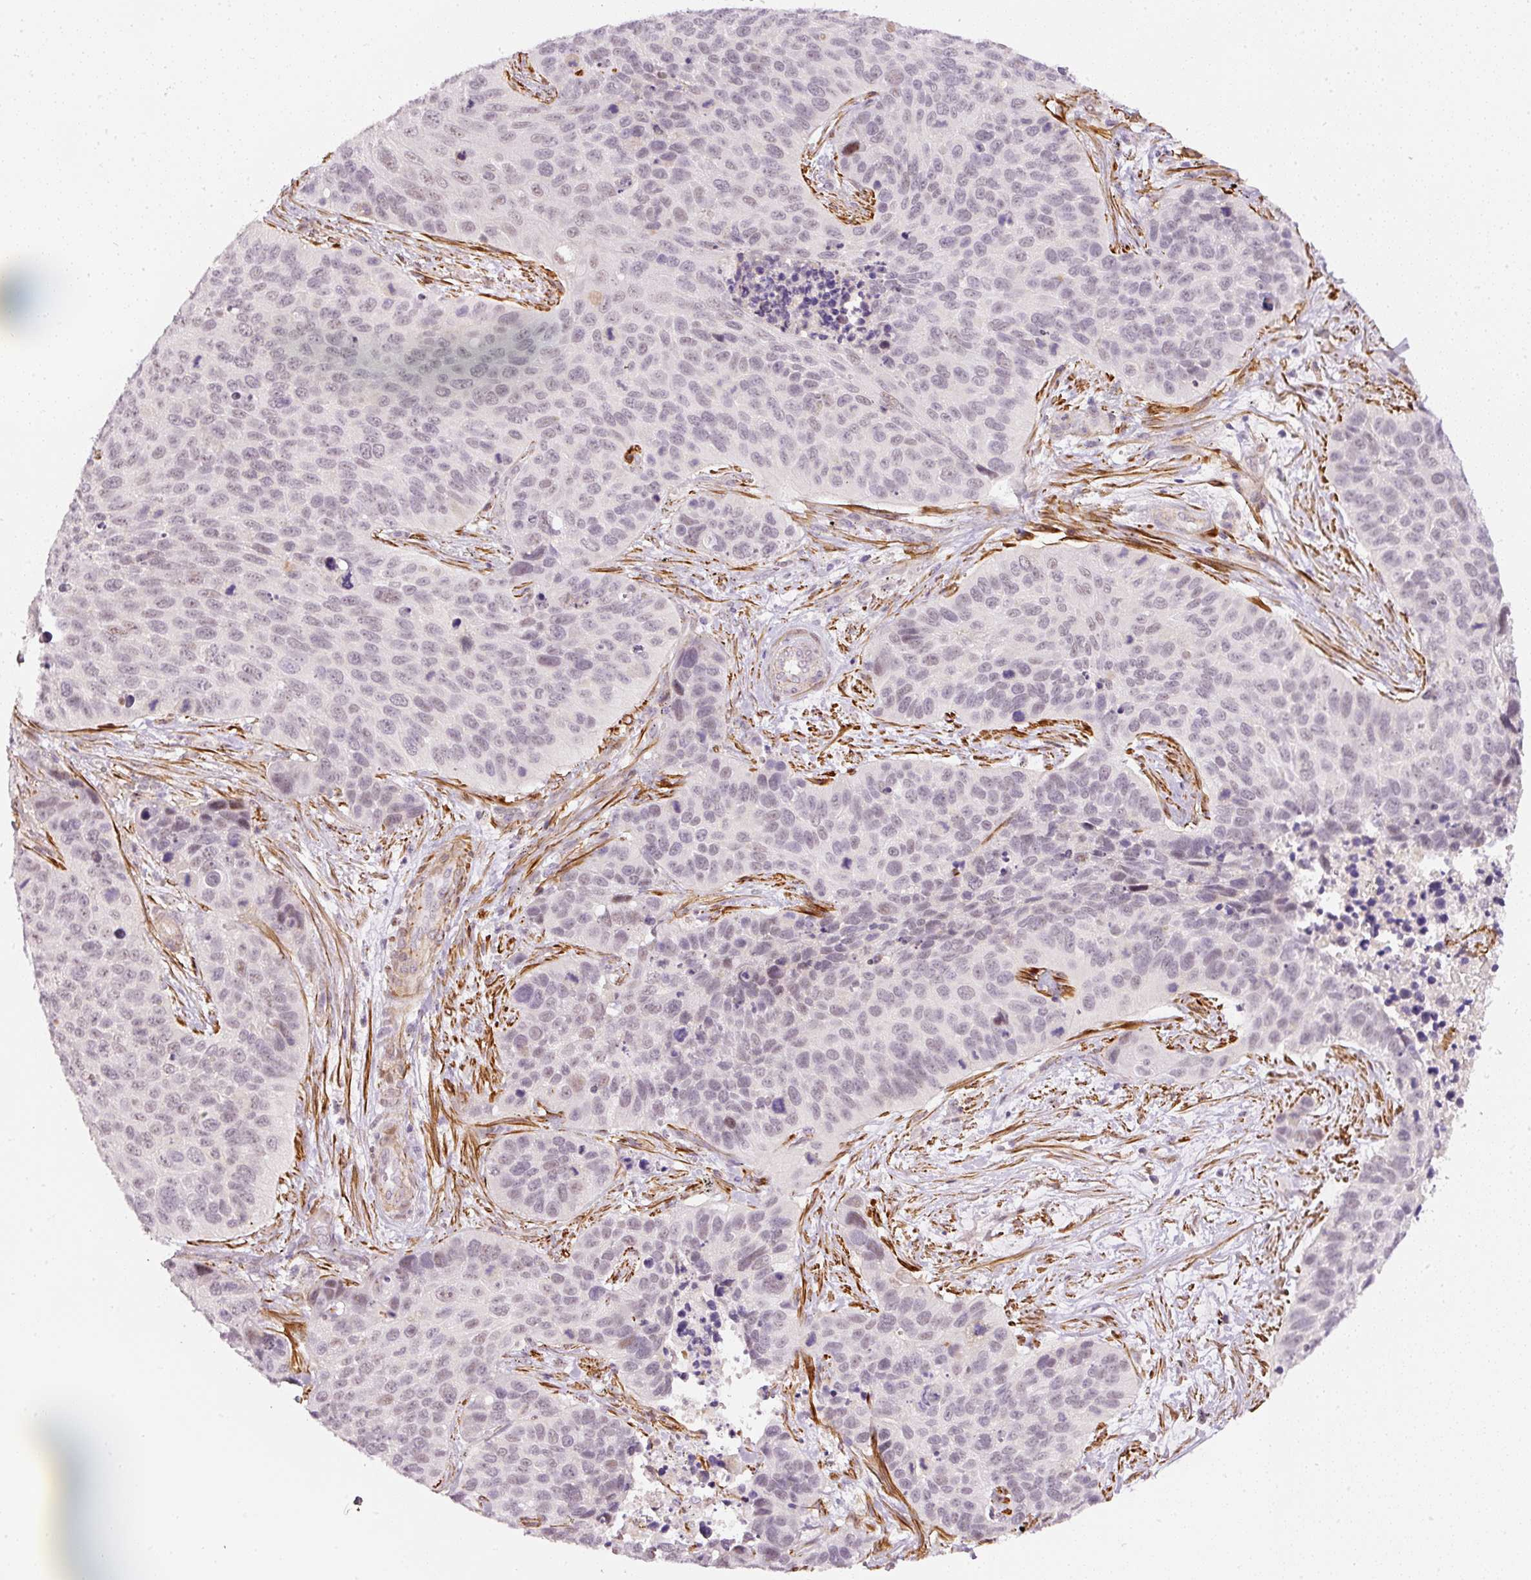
{"staining": {"intensity": "weak", "quantity": "<25%", "location": "nuclear"}, "tissue": "lung cancer", "cell_type": "Tumor cells", "image_type": "cancer", "snomed": [{"axis": "morphology", "description": "Squamous cell carcinoma, NOS"}, {"axis": "topography", "description": "Lung"}], "caption": "DAB (3,3'-diaminobenzidine) immunohistochemical staining of human lung squamous cell carcinoma exhibits no significant positivity in tumor cells. The staining is performed using DAB brown chromogen with nuclei counter-stained in using hematoxylin.", "gene": "TOGARAM1", "patient": {"sex": "male", "age": 62}}